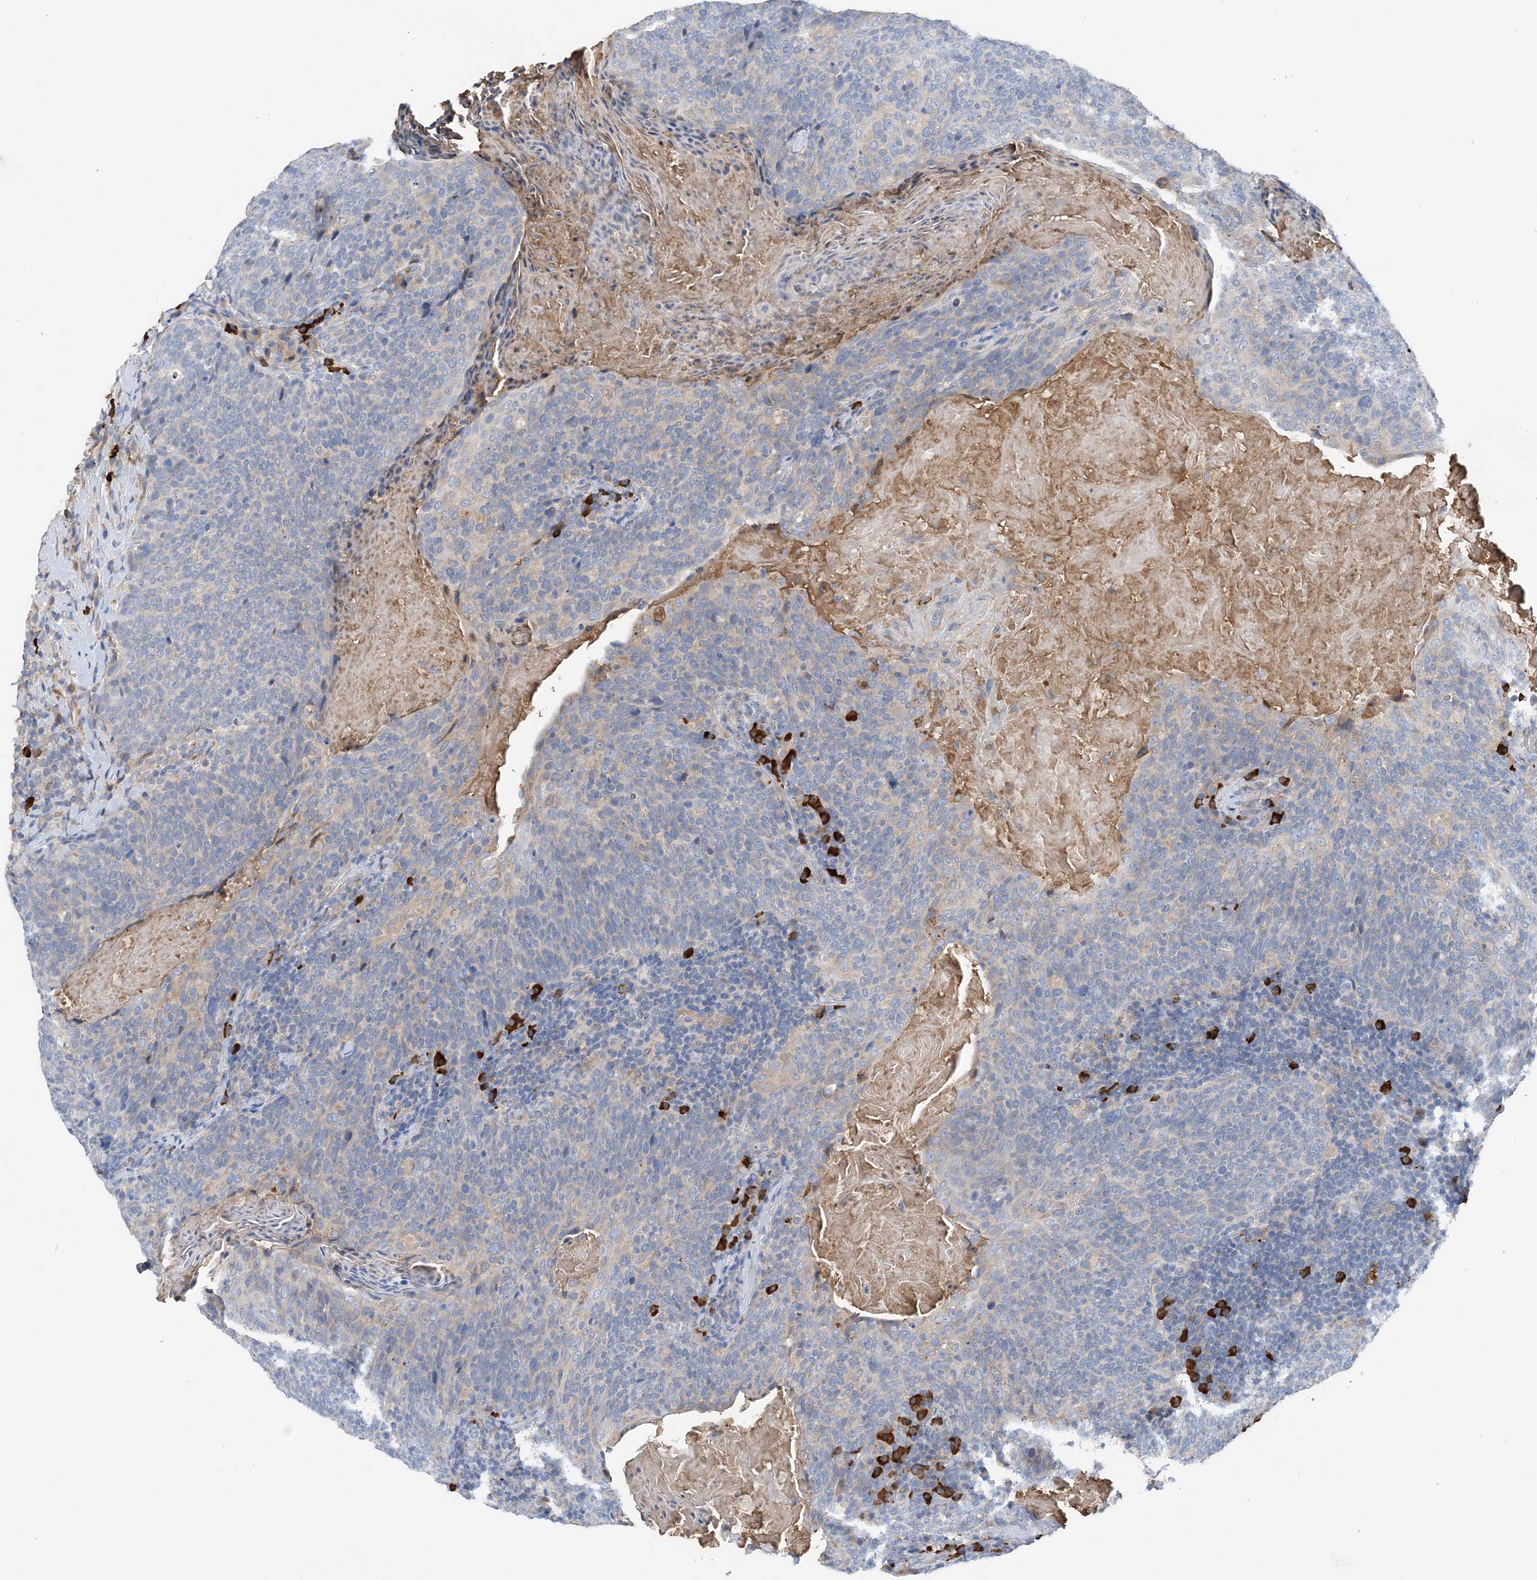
{"staining": {"intensity": "negative", "quantity": "none", "location": "none"}, "tissue": "head and neck cancer", "cell_type": "Tumor cells", "image_type": "cancer", "snomed": [{"axis": "morphology", "description": "Squamous cell carcinoma, NOS"}, {"axis": "morphology", "description": "Squamous cell carcinoma, metastatic, NOS"}, {"axis": "topography", "description": "Lymph node"}, {"axis": "topography", "description": "Head-Neck"}], "caption": "A photomicrograph of human head and neck cancer (metastatic squamous cell carcinoma) is negative for staining in tumor cells. The staining was performed using DAB (3,3'-diaminobenzidine) to visualize the protein expression in brown, while the nuclei were stained in blue with hematoxylin (Magnification: 20x).", "gene": "SLC5A11", "patient": {"sex": "male", "age": 62}}